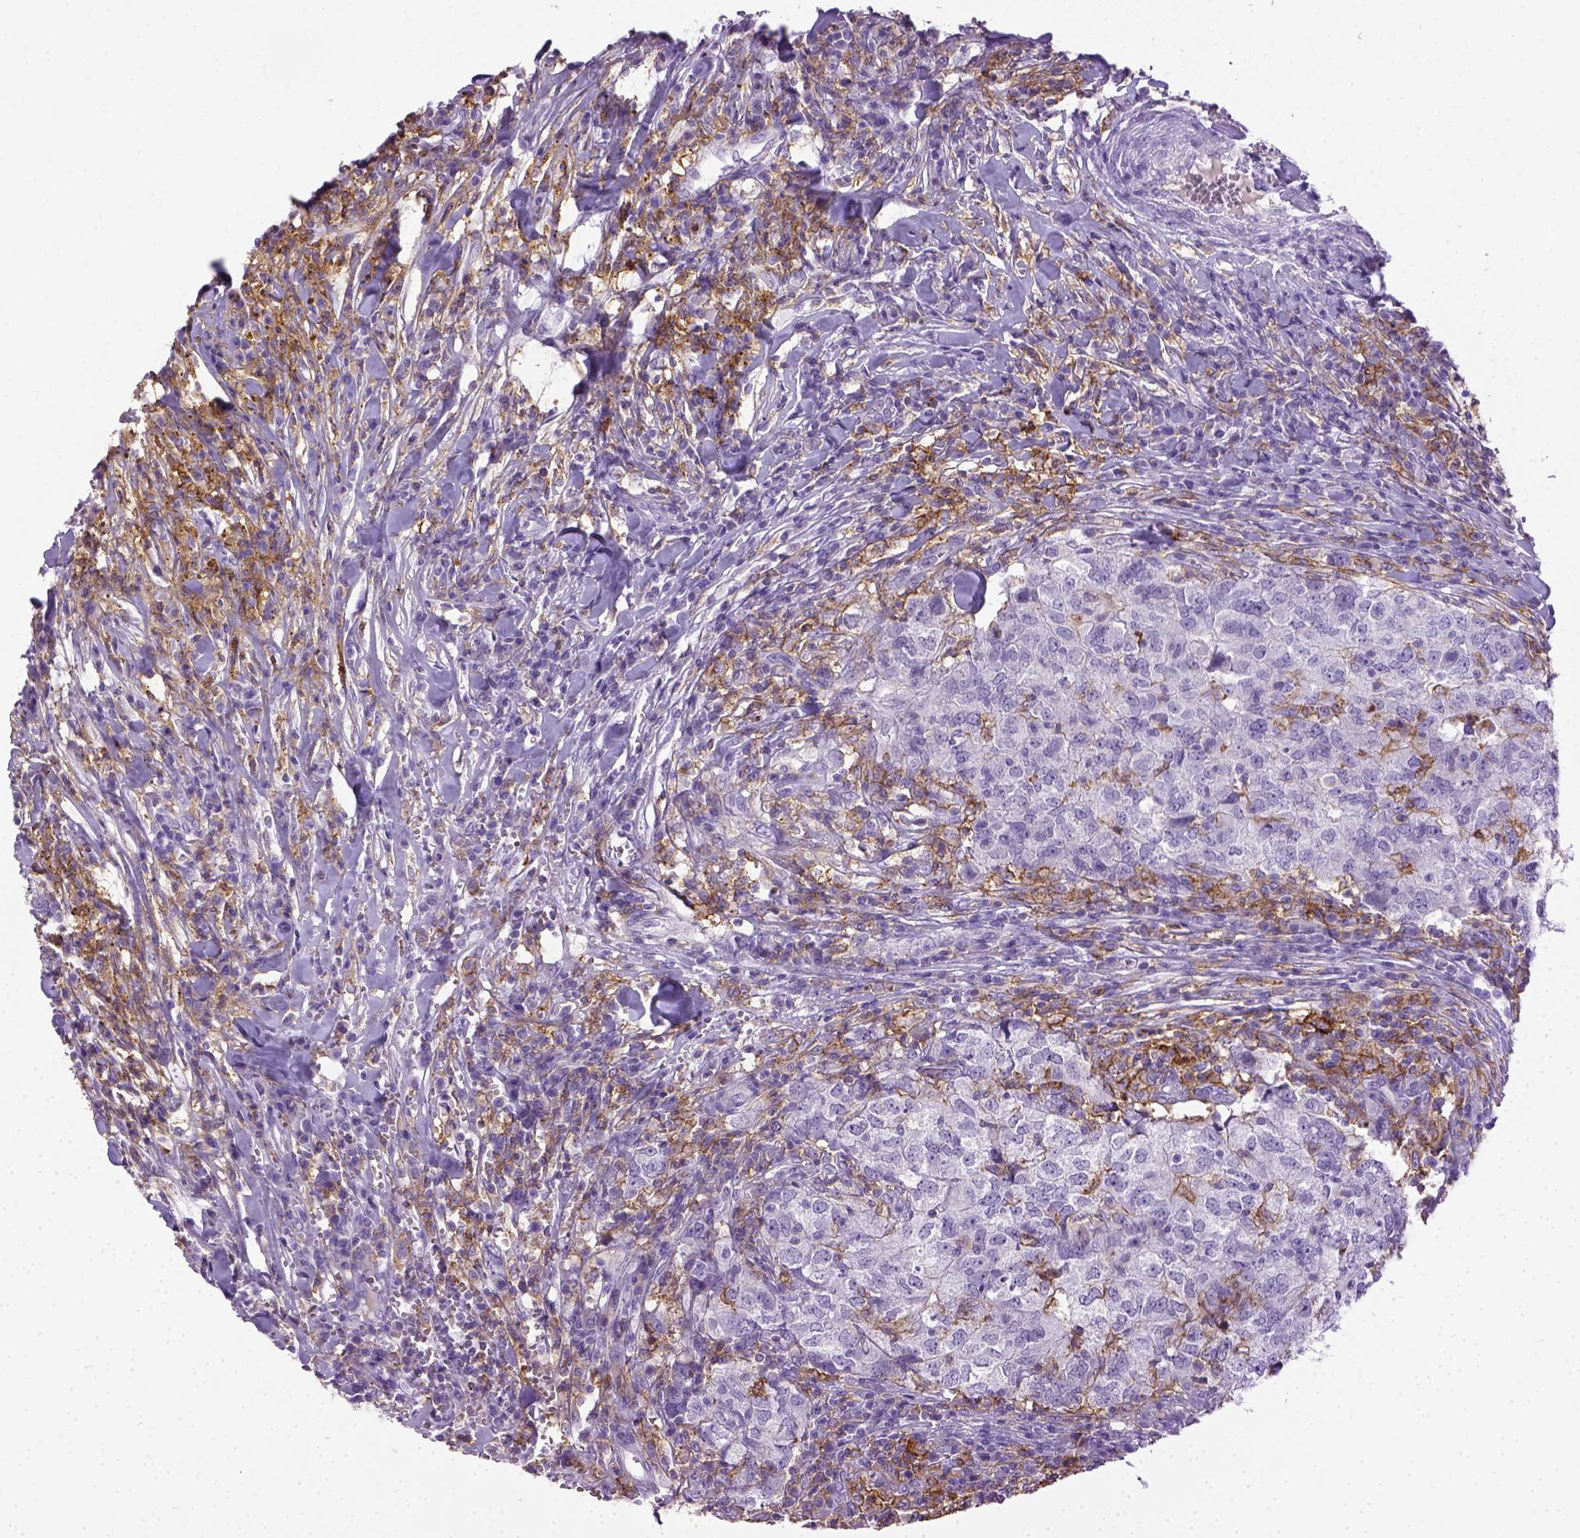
{"staining": {"intensity": "negative", "quantity": "none", "location": "none"}, "tissue": "breast cancer", "cell_type": "Tumor cells", "image_type": "cancer", "snomed": [{"axis": "morphology", "description": "Duct carcinoma"}, {"axis": "topography", "description": "Breast"}], "caption": "Breast cancer (intraductal carcinoma) was stained to show a protein in brown. There is no significant staining in tumor cells.", "gene": "ITGAX", "patient": {"sex": "female", "age": 30}}